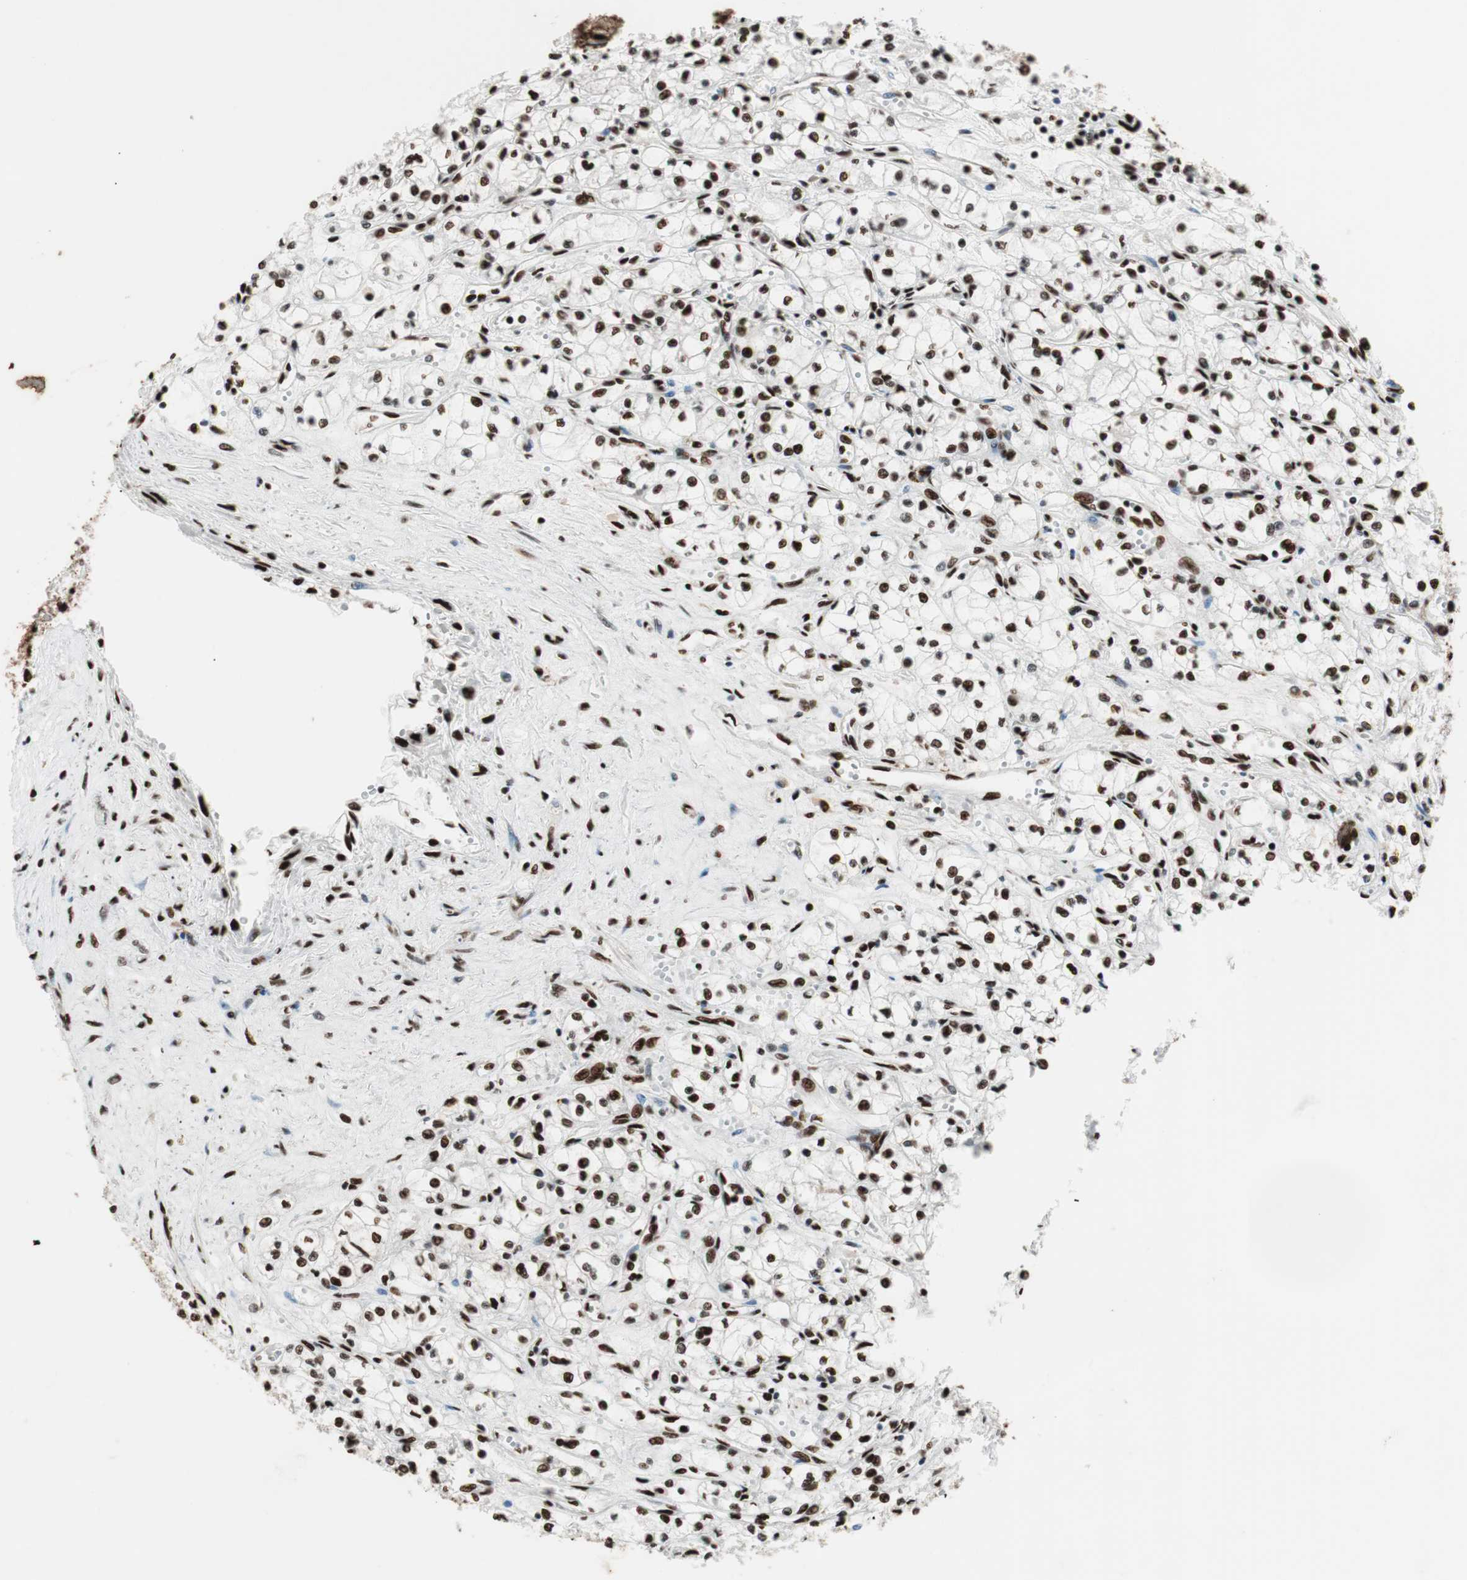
{"staining": {"intensity": "strong", "quantity": ">75%", "location": "nuclear"}, "tissue": "renal cancer", "cell_type": "Tumor cells", "image_type": "cancer", "snomed": [{"axis": "morphology", "description": "Normal tissue, NOS"}, {"axis": "morphology", "description": "Adenocarcinoma, NOS"}, {"axis": "topography", "description": "Kidney"}], "caption": "Renal cancer (adenocarcinoma) stained for a protein (brown) reveals strong nuclear positive expression in approximately >75% of tumor cells.", "gene": "PSME3", "patient": {"sex": "male", "age": 59}}